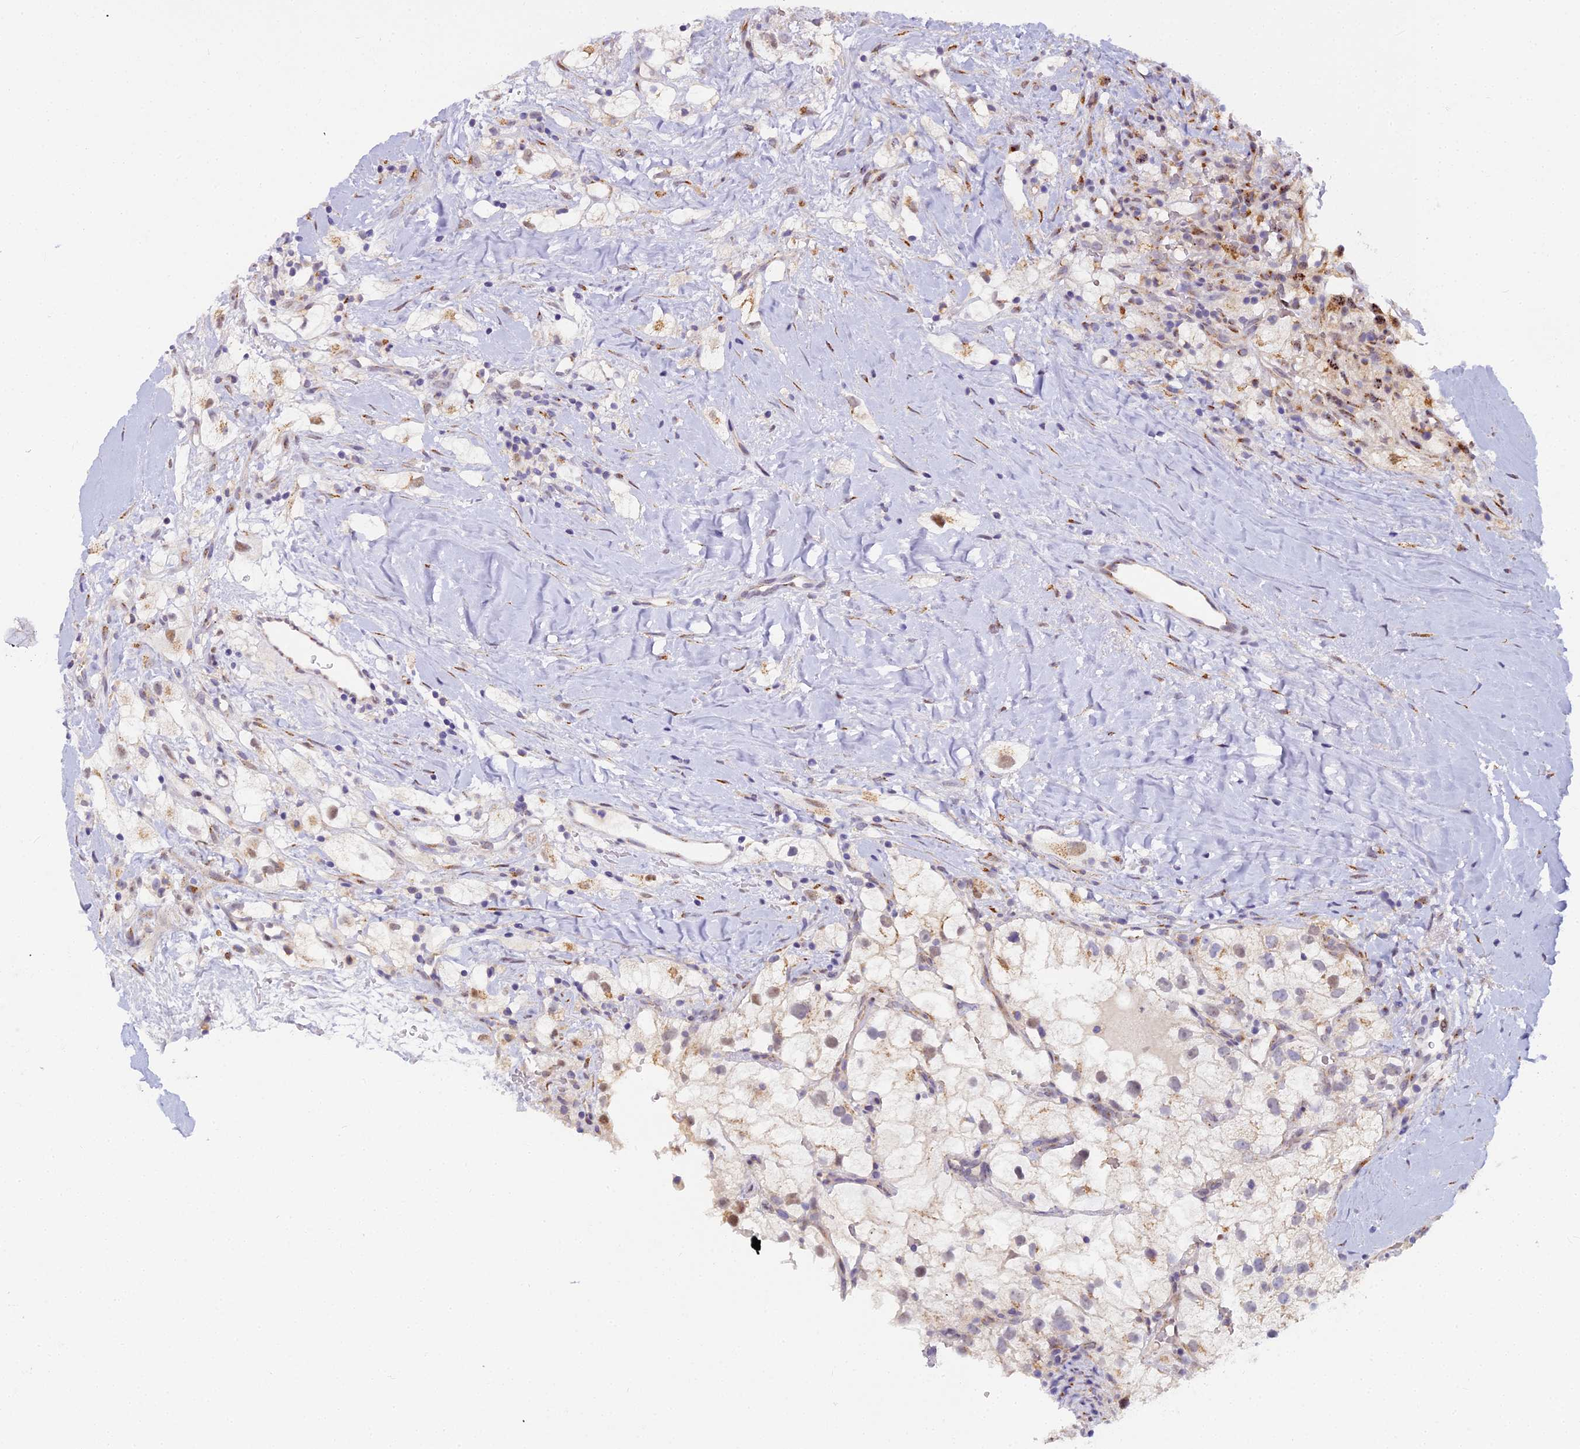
{"staining": {"intensity": "weak", "quantity": "<25%", "location": "cytoplasmic/membranous"}, "tissue": "renal cancer", "cell_type": "Tumor cells", "image_type": "cancer", "snomed": [{"axis": "morphology", "description": "Adenocarcinoma, NOS"}, {"axis": "topography", "description": "Kidney"}], "caption": "Photomicrograph shows no significant protein staining in tumor cells of renal cancer (adenocarcinoma).", "gene": "WDPCP", "patient": {"sex": "male", "age": 59}}